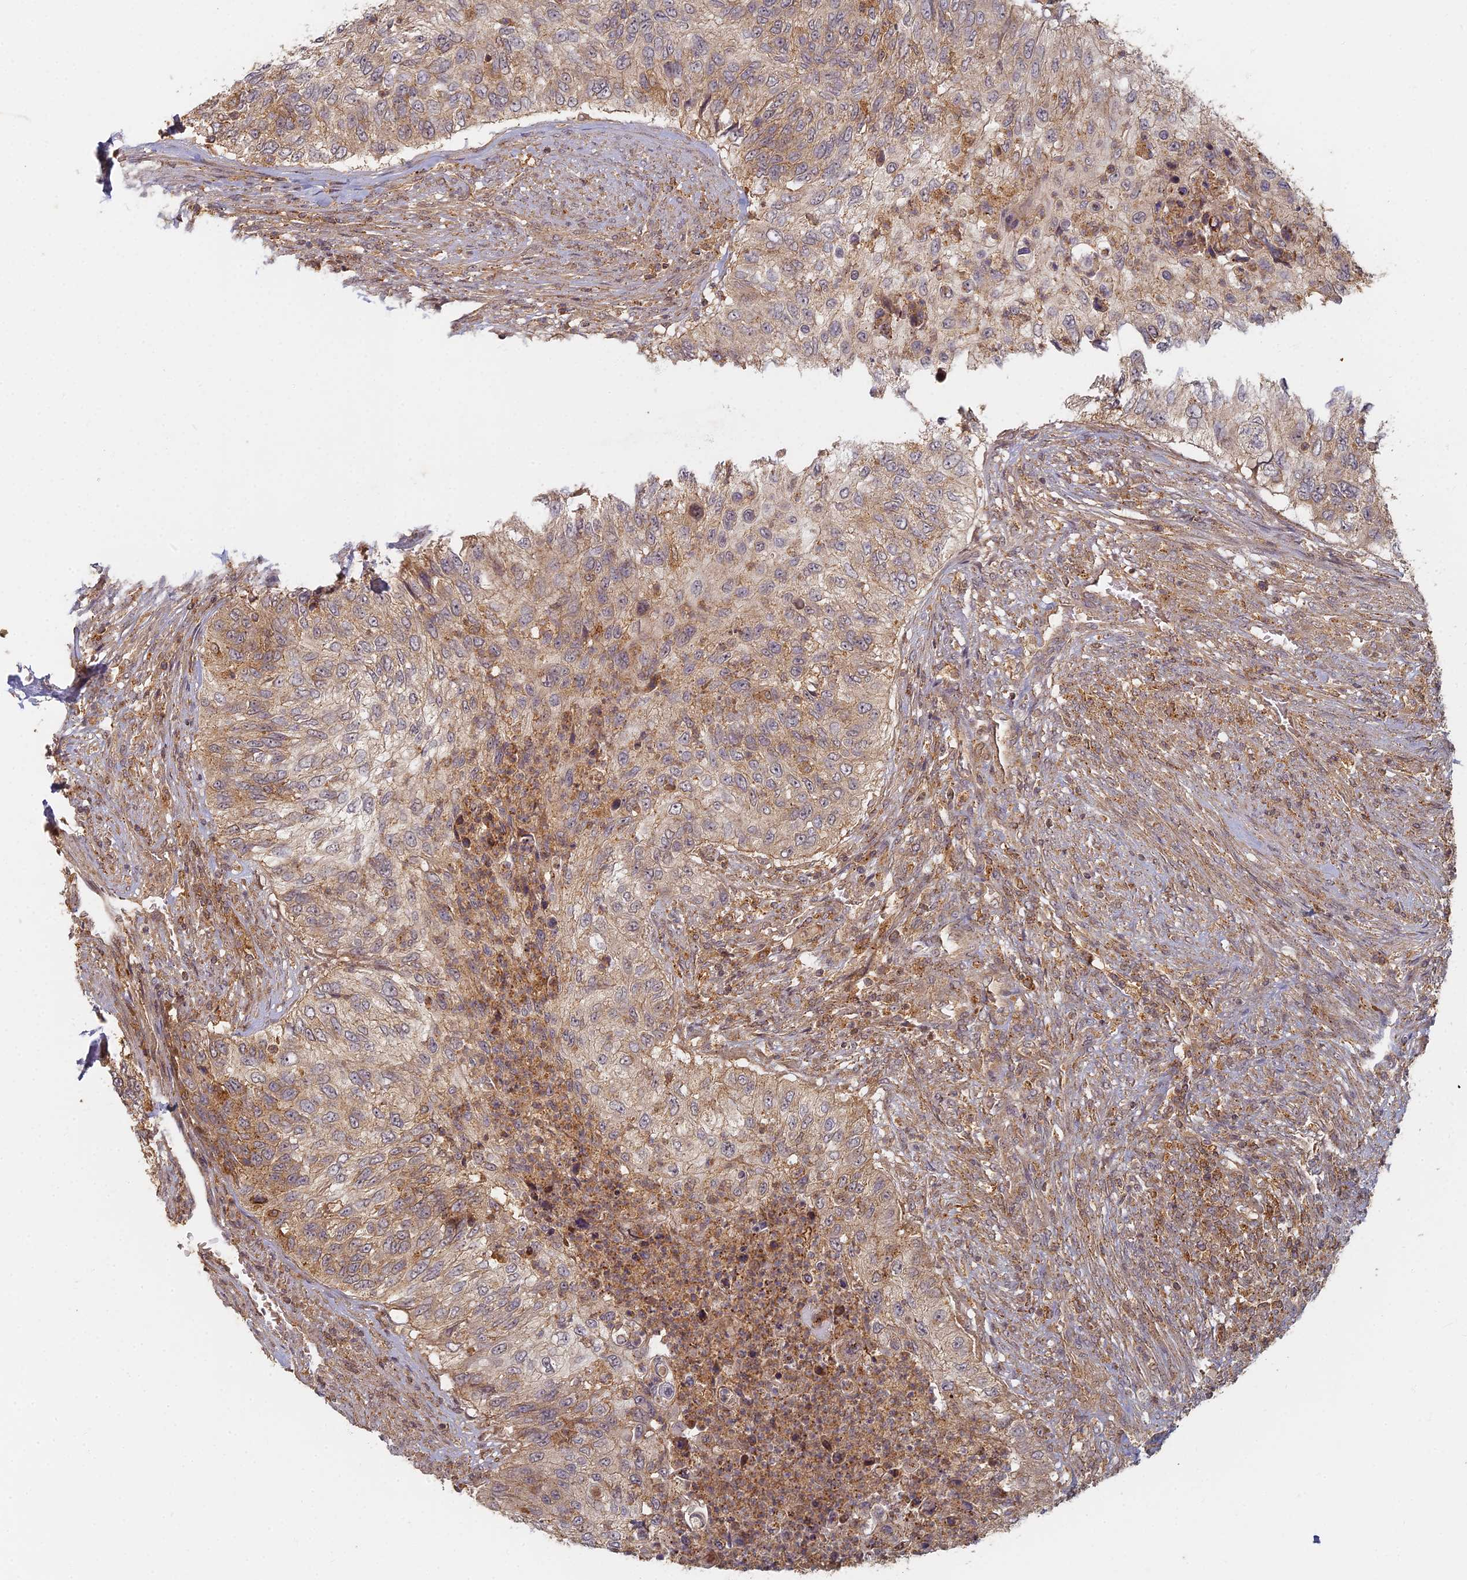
{"staining": {"intensity": "weak", "quantity": ">75%", "location": "cytoplasmic/membranous"}, "tissue": "urothelial cancer", "cell_type": "Tumor cells", "image_type": "cancer", "snomed": [{"axis": "morphology", "description": "Urothelial carcinoma, High grade"}, {"axis": "topography", "description": "Urinary bladder"}], "caption": "Protein staining of urothelial cancer tissue shows weak cytoplasmic/membranous expression in approximately >75% of tumor cells.", "gene": "INO80D", "patient": {"sex": "female", "age": 60}}